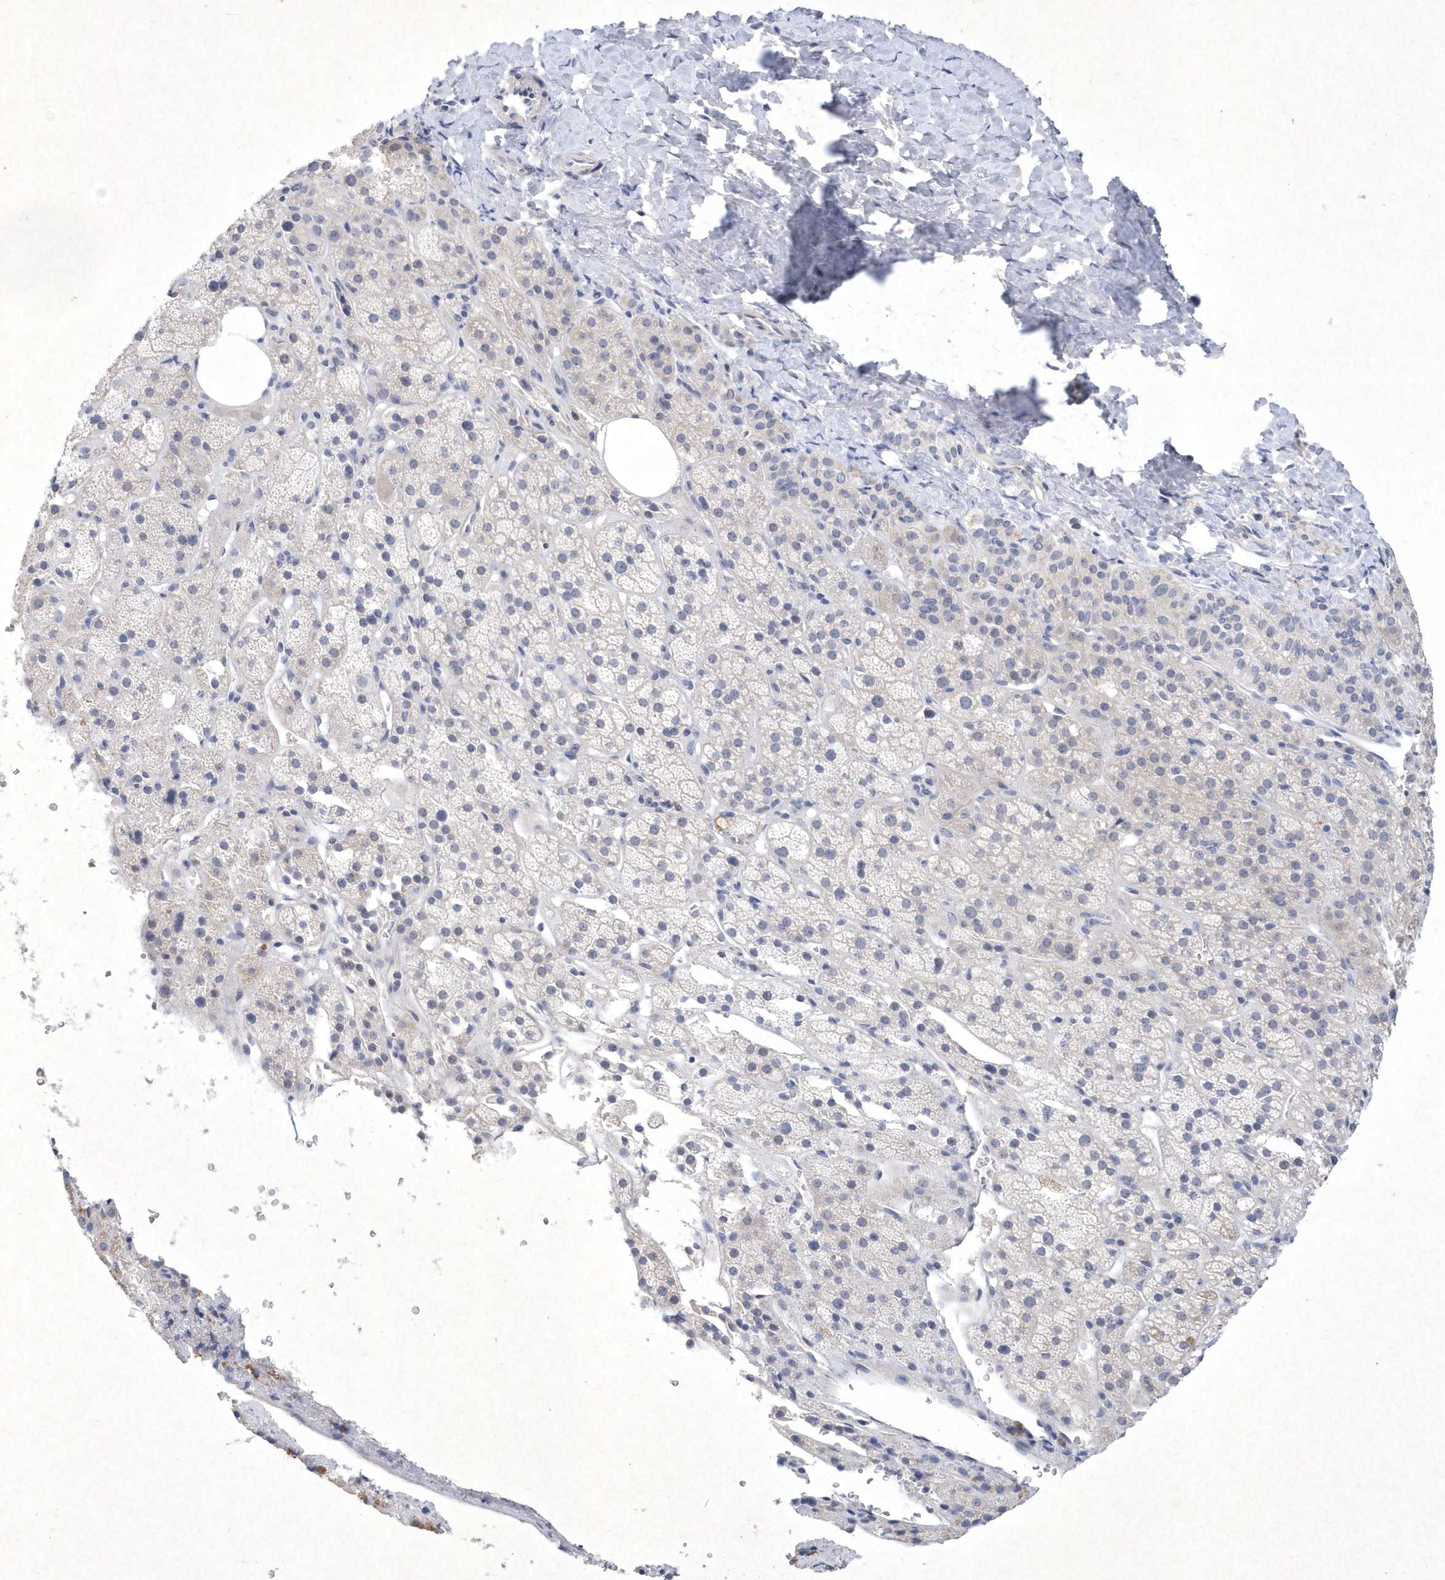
{"staining": {"intensity": "negative", "quantity": "none", "location": "none"}, "tissue": "adrenal gland", "cell_type": "Glandular cells", "image_type": "normal", "snomed": [{"axis": "morphology", "description": "Normal tissue, NOS"}, {"axis": "topography", "description": "Adrenal gland"}], "caption": "The IHC micrograph has no significant positivity in glandular cells of adrenal gland. (Stains: DAB immunohistochemistry (IHC) with hematoxylin counter stain, Microscopy: brightfield microscopy at high magnification).", "gene": "BHLHA15", "patient": {"sex": "female", "age": 57}}